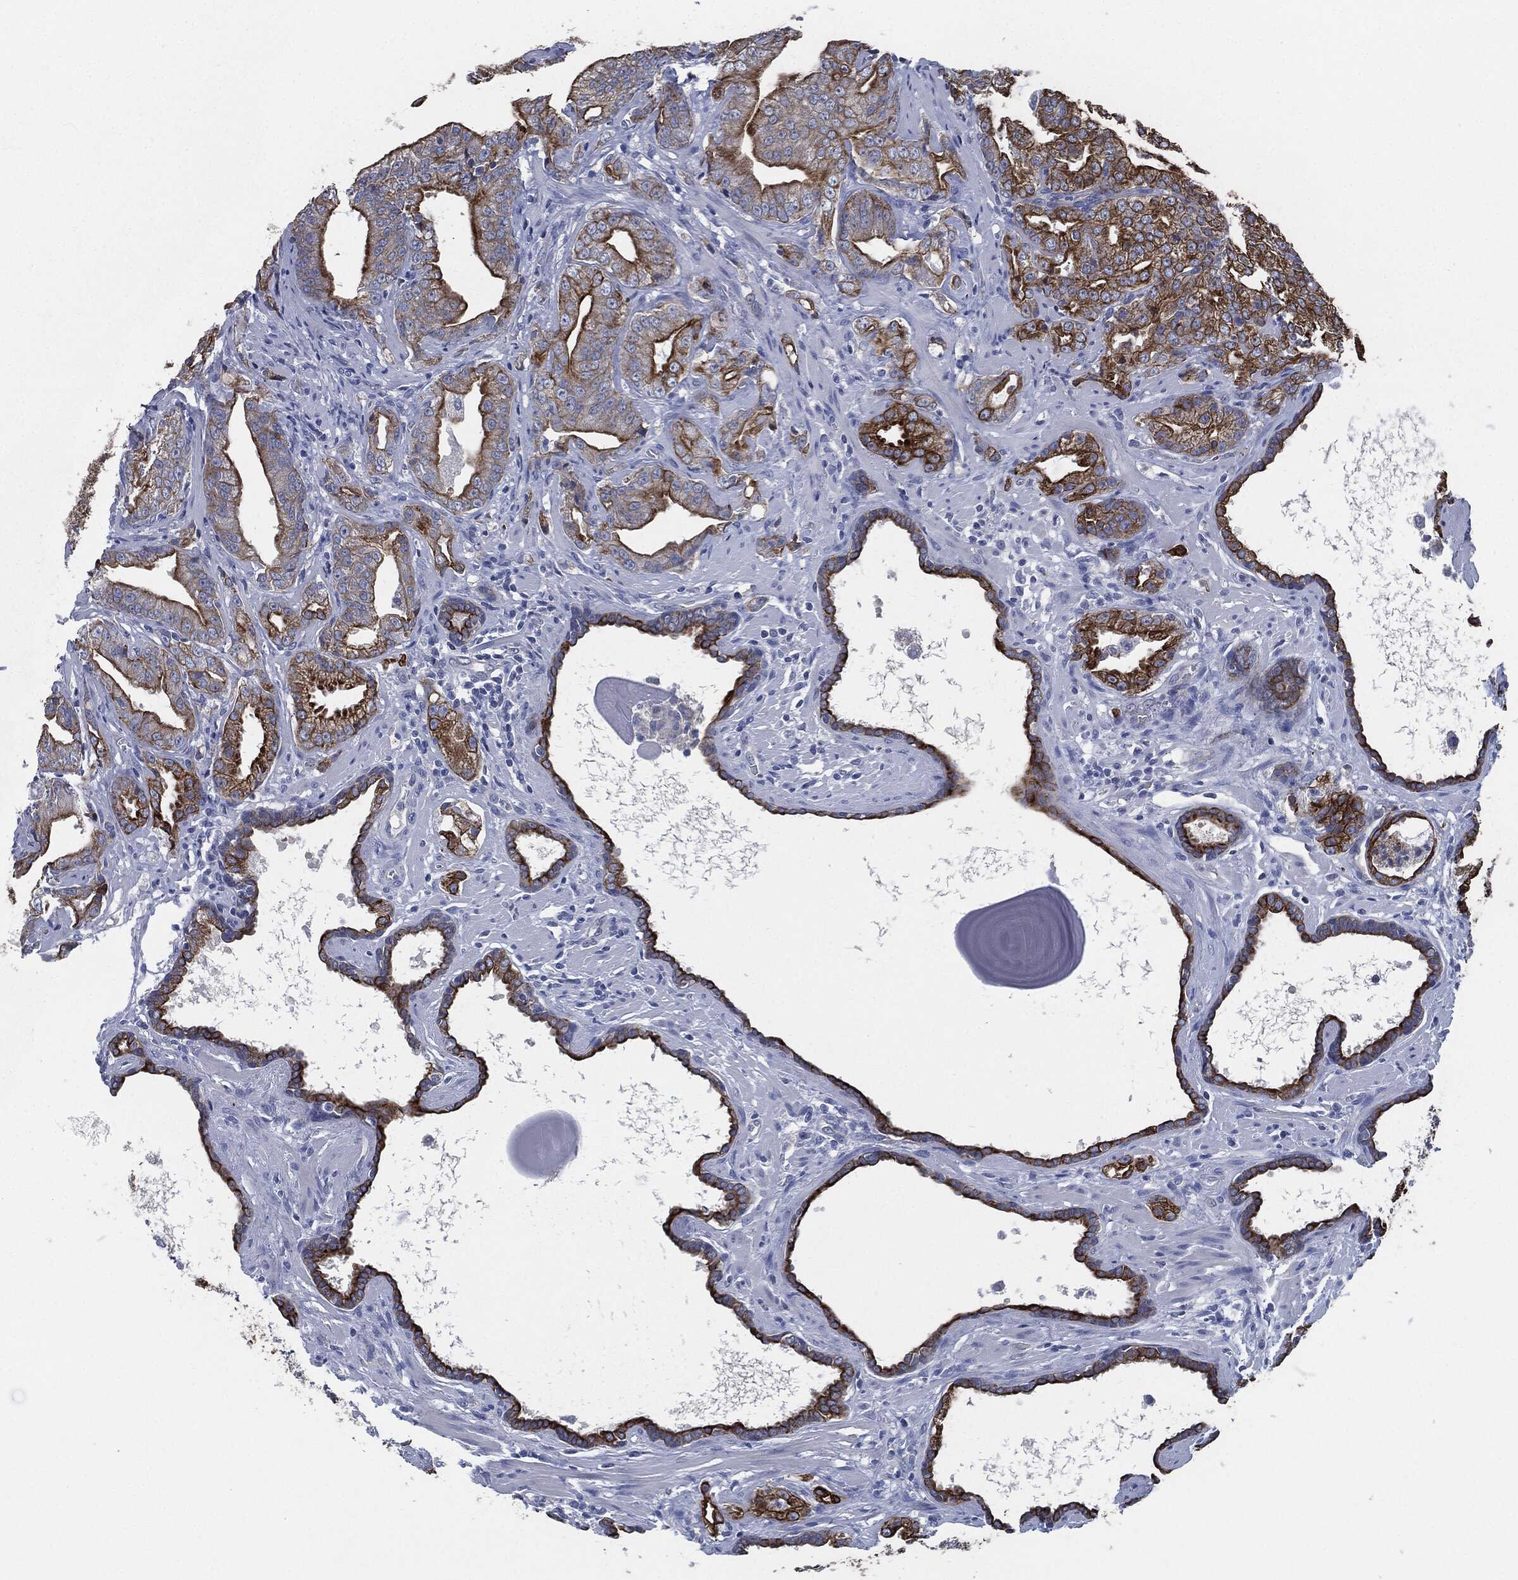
{"staining": {"intensity": "strong", "quantity": ">75%", "location": "cytoplasmic/membranous"}, "tissue": "prostate cancer", "cell_type": "Tumor cells", "image_type": "cancer", "snomed": [{"axis": "morphology", "description": "Adenocarcinoma, Low grade"}, {"axis": "topography", "description": "Prostate"}], "caption": "Human prostate cancer stained with a protein marker displays strong staining in tumor cells.", "gene": "SHROOM2", "patient": {"sex": "male", "age": 62}}